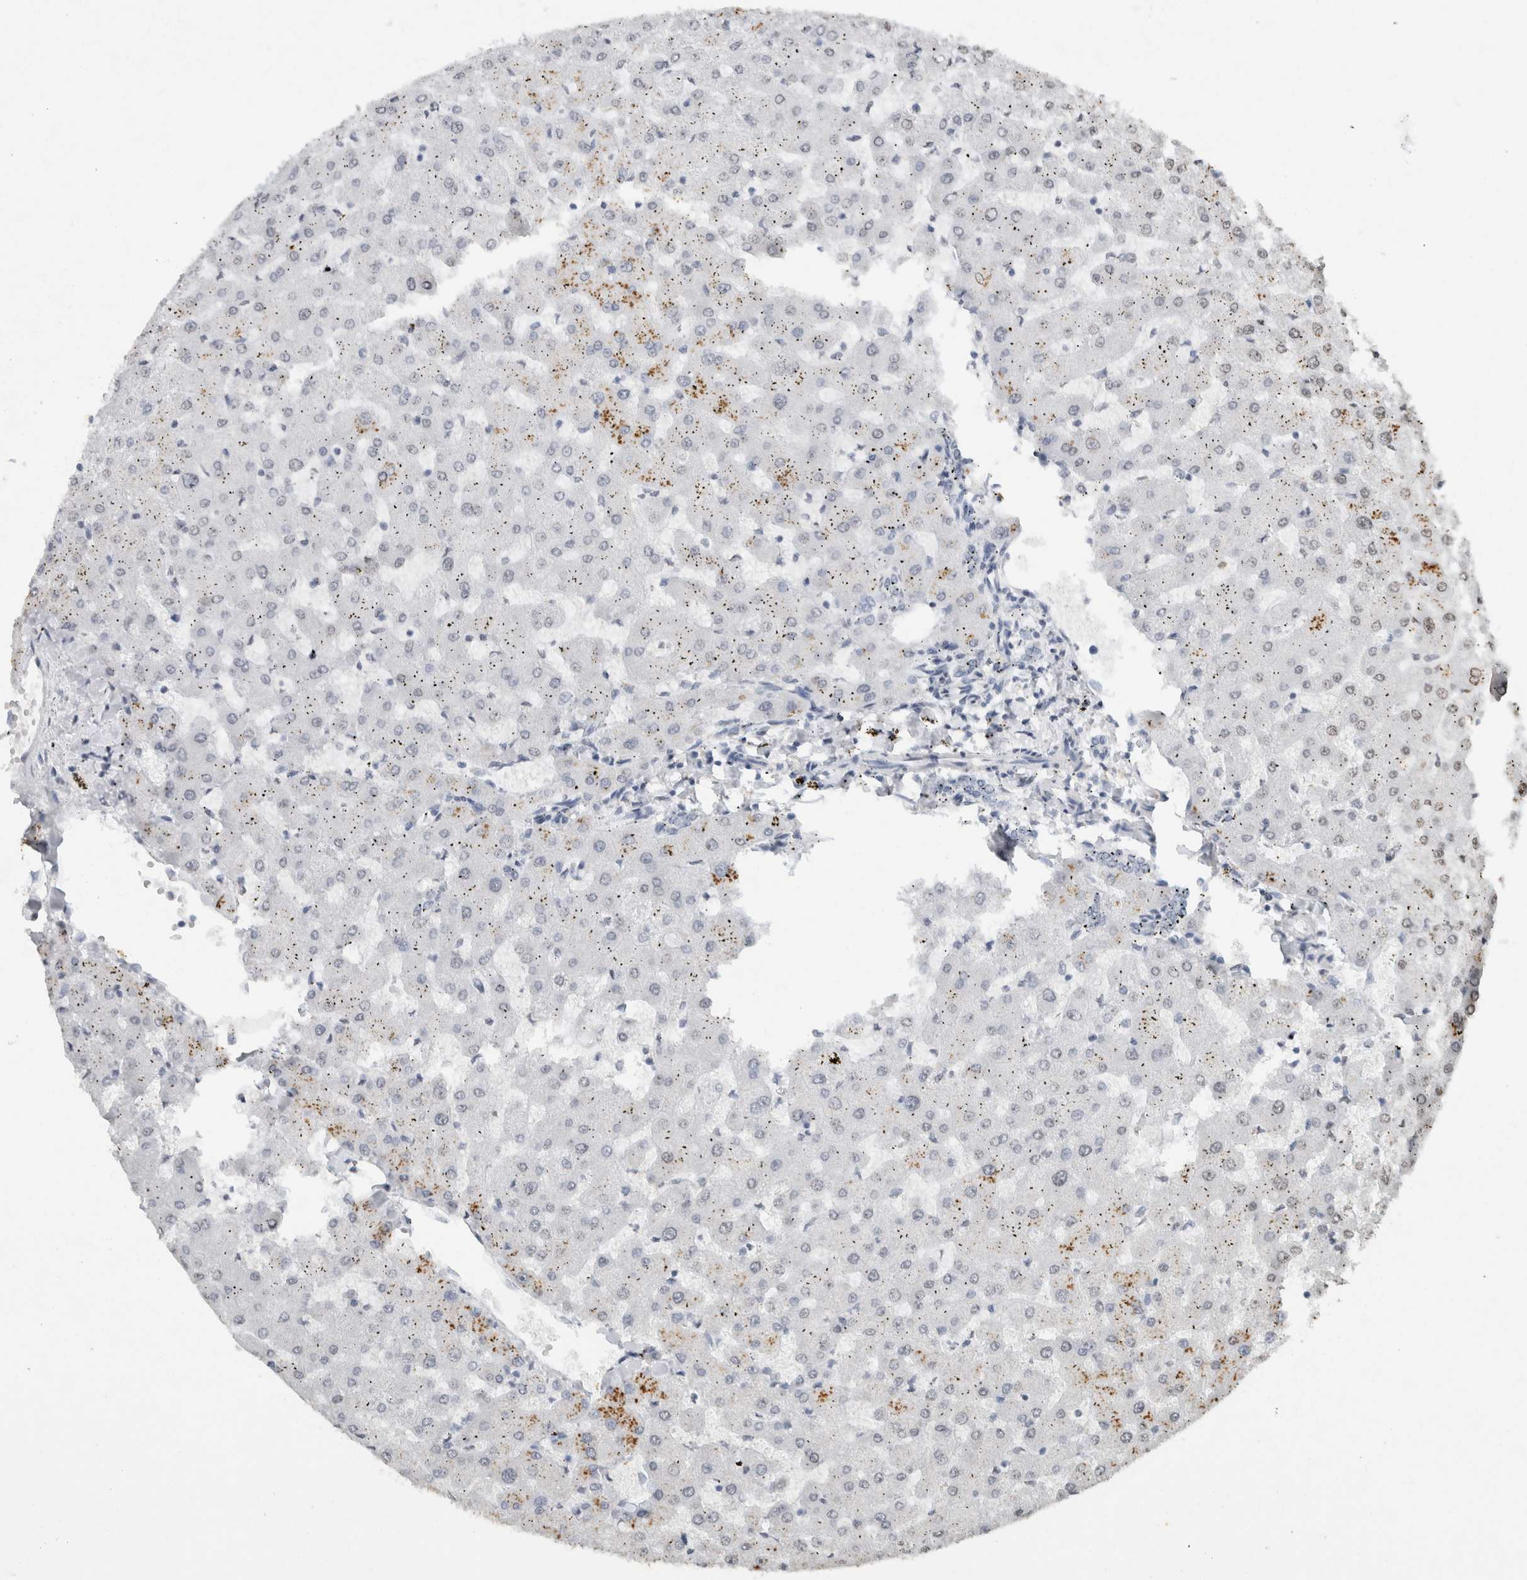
{"staining": {"intensity": "negative", "quantity": "none", "location": "none"}, "tissue": "liver", "cell_type": "Cholangiocytes", "image_type": "normal", "snomed": [{"axis": "morphology", "description": "Normal tissue, NOS"}, {"axis": "topography", "description": "Liver"}], "caption": "This micrograph is of unremarkable liver stained with immunohistochemistry to label a protein in brown with the nuclei are counter-stained blue. There is no staining in cholangiocytes. (Stains: DAB (3,3'-diaminobenzidine) immunohistochemistry with hematoxylin counter stain, Microscopy: brightfield microscopy at high magnification).", "gene": "CNTN1", "patient": {"sex": "female", "age": 63}}